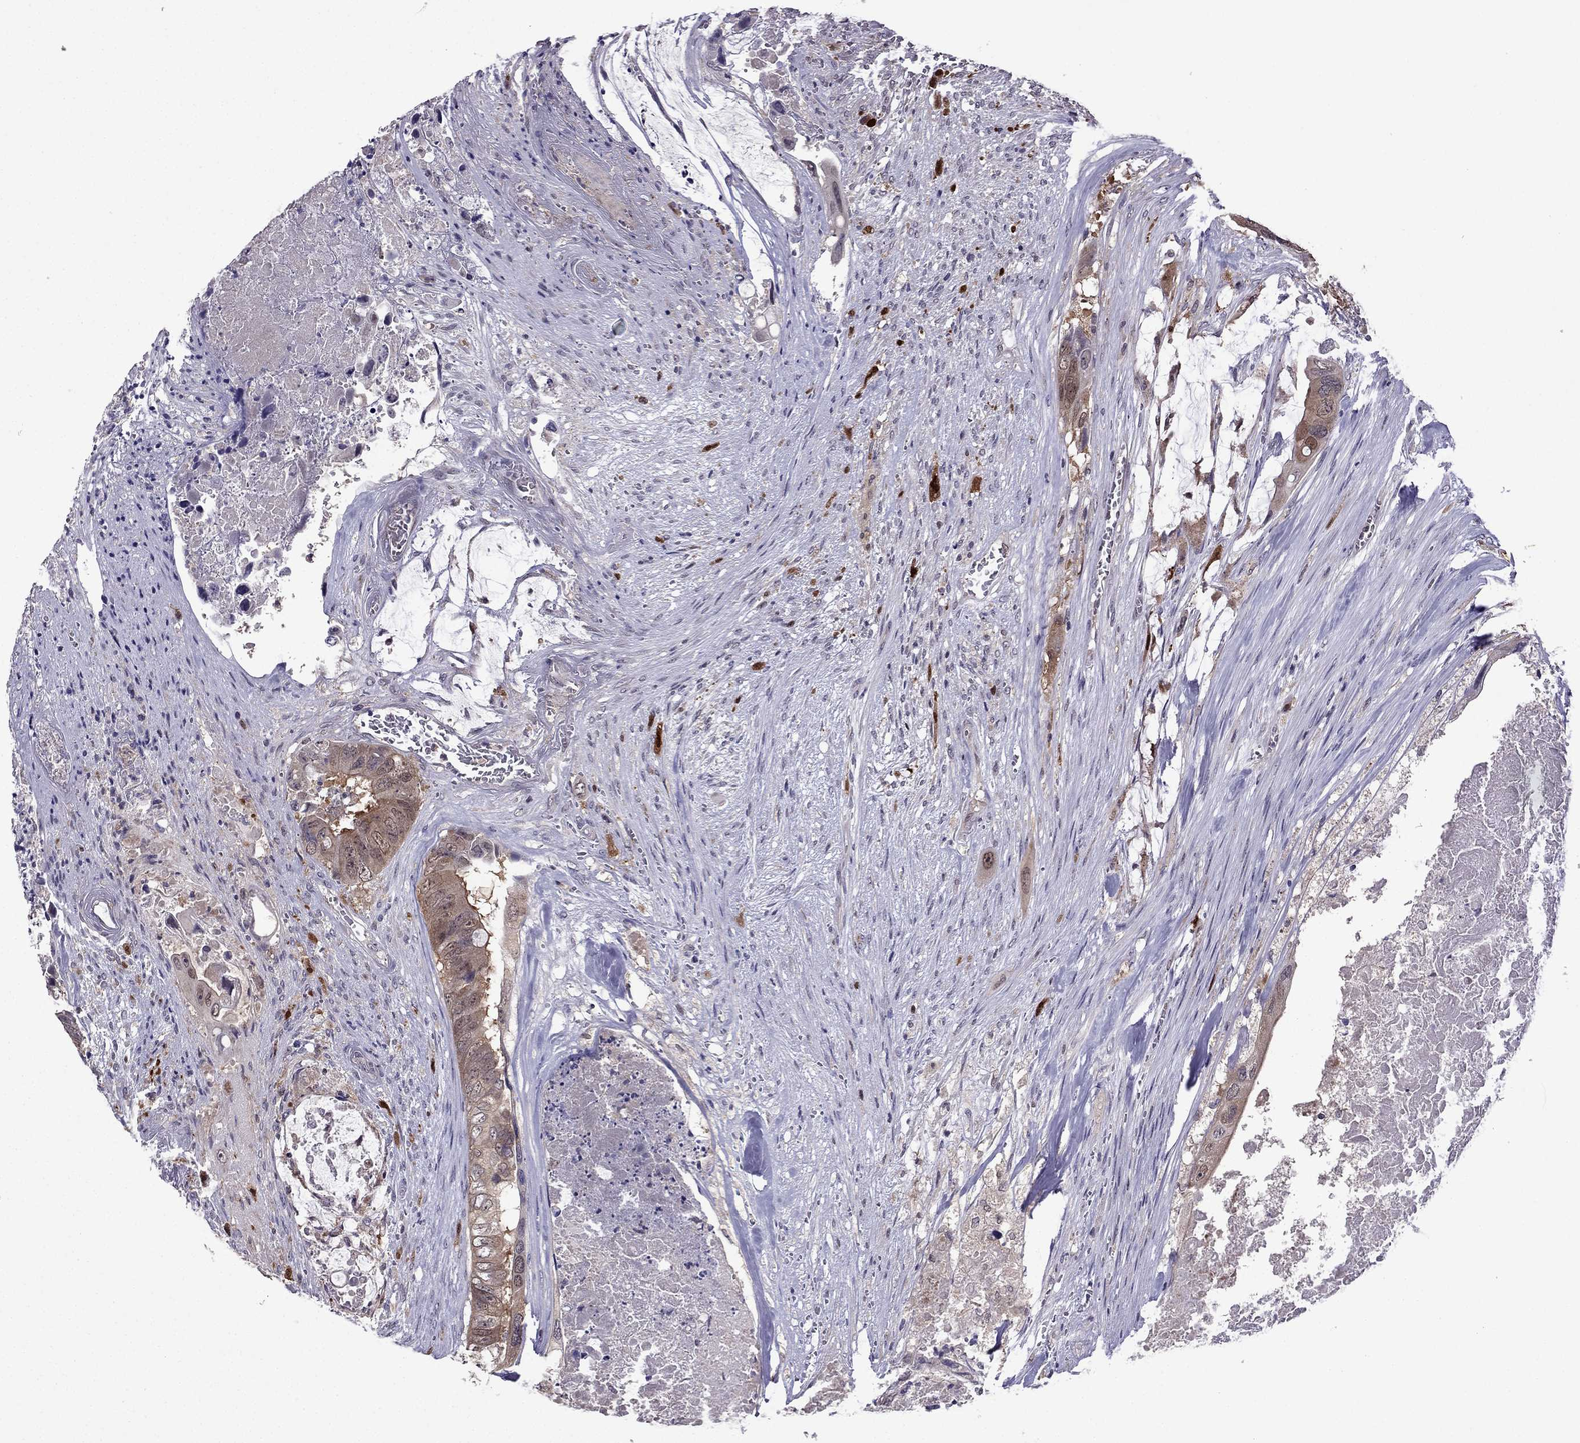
{"staining": {"intensity": "weak", "quantity": "<25%", "location": "cytoplasmic/membranous"}, "tissue": "colorectal cancer", "cell_type": "Tumor cells", "image_type": "cancer", "snomed": [{"axis": "morphology", "description": "Adenocarcinoma, NOS"}, {"axis": "topography", "description": "Rectum"}], "caption": "A photomicrograph of adenocarcinoma (colorectal) stained for a protein demonstrates no brown staining in tumor cells.", "gene": "CDK5", "patient": {"sex": "male", "age": 63}}